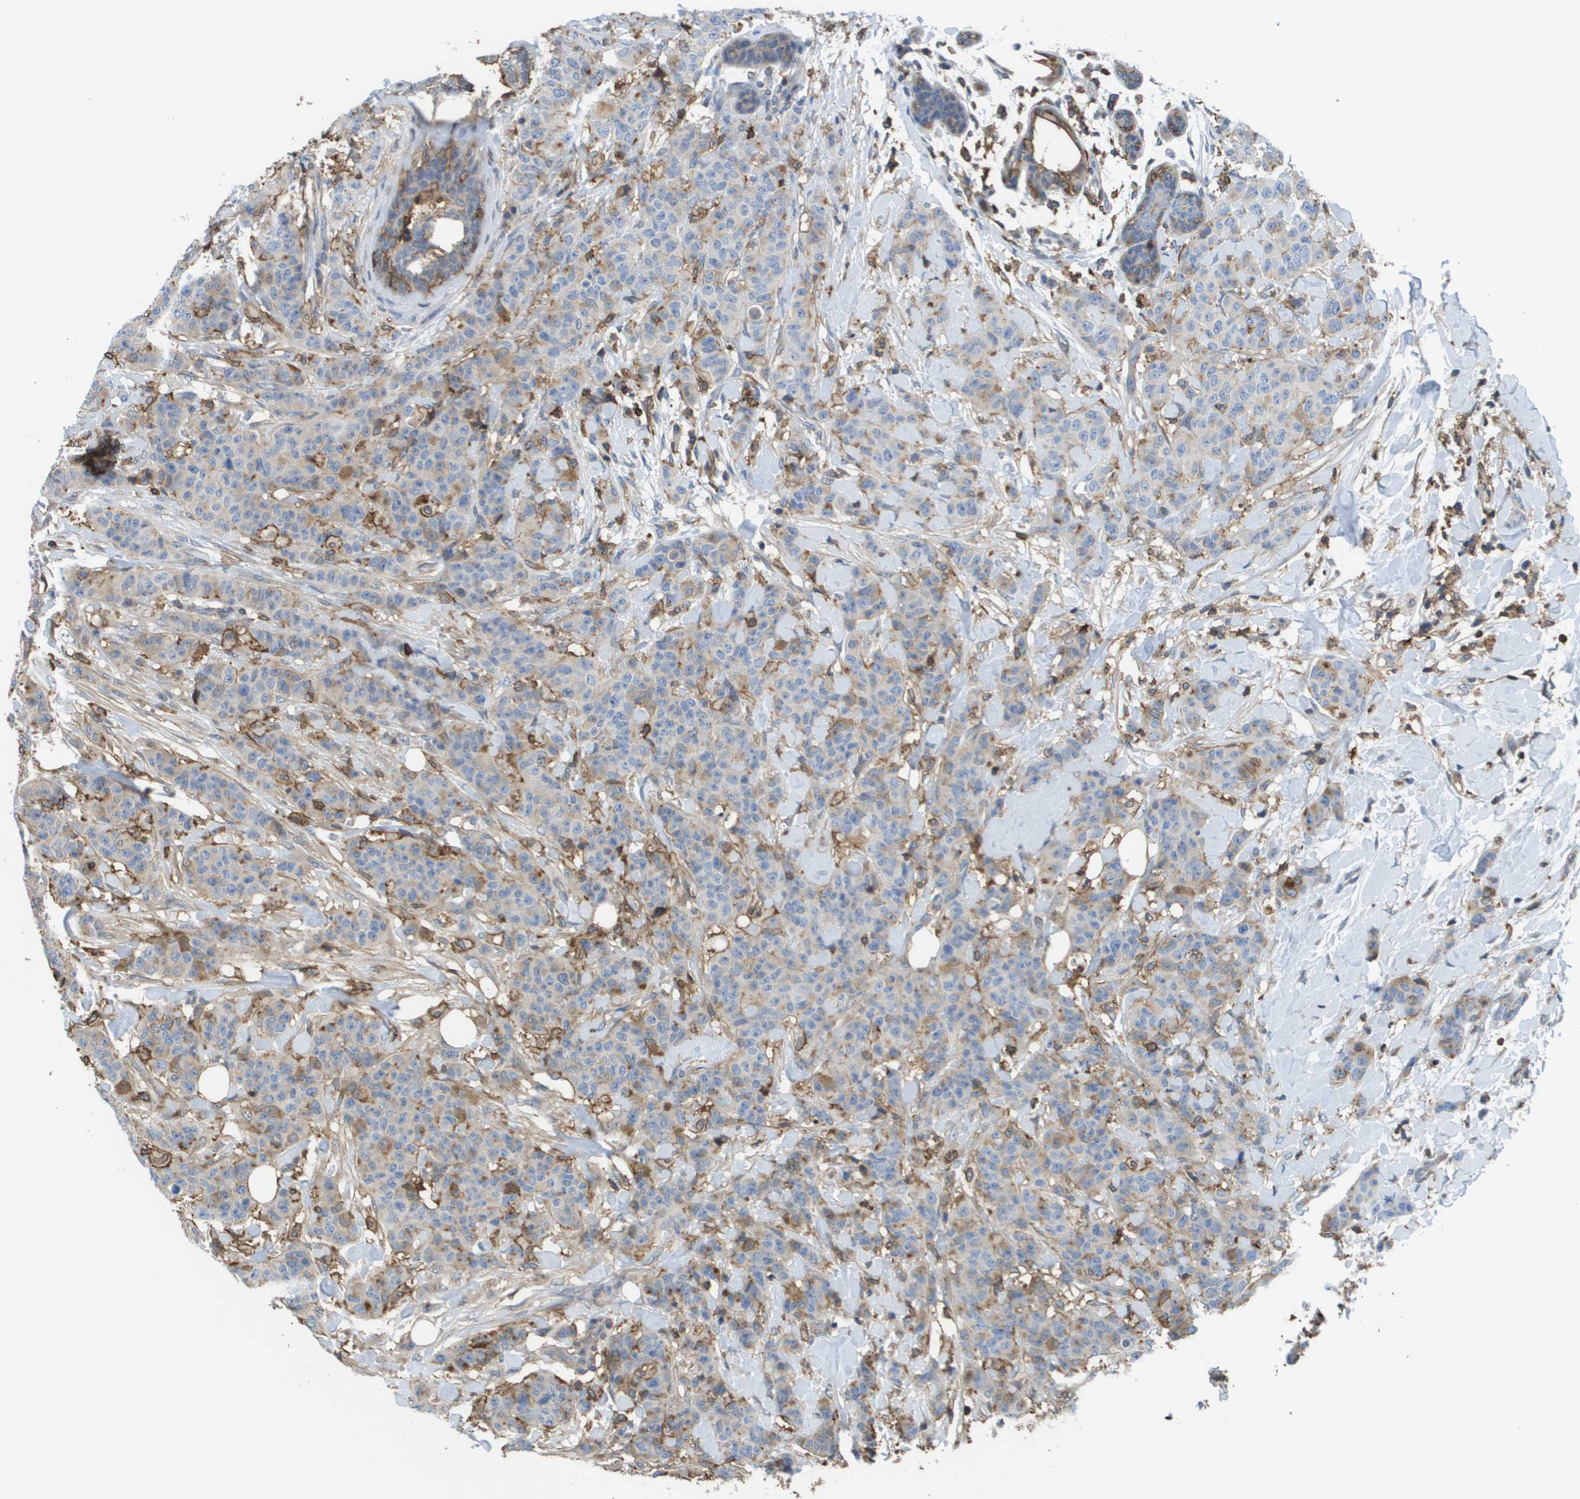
{"staining": {"intensity": "weak", "quantity": "25%-75%", "location": "cytoplasmic/membranous"}, "tissue": "breast cancer", "cell_type": "Tumor cells", "image_type": "cancer", "snomed": [{"axis": "morphology", "description": "Normal tissue, NOS"}, {"axis": "morphology", "description": "Duct carcinoma"}, {"axis": "topography", "description": "Breast"}], "caption": "An immunohistochemistry (IHC) histopathology image of neoplastic tissue is shown. Protein staining in brown labels weak cytoplasmic/membranous positivity in breast cancer (infiltrating ductal carcinoma) within tumor cells. The staining was performed using DAB (3,3'-diaminobenzidine) to visualize the protein expression in brown, while the nuclei were stained in blue with hematoxylin (Magnification: 20x).", "gene": "PASK", "patient": {"sex": "female", "age": 40}}